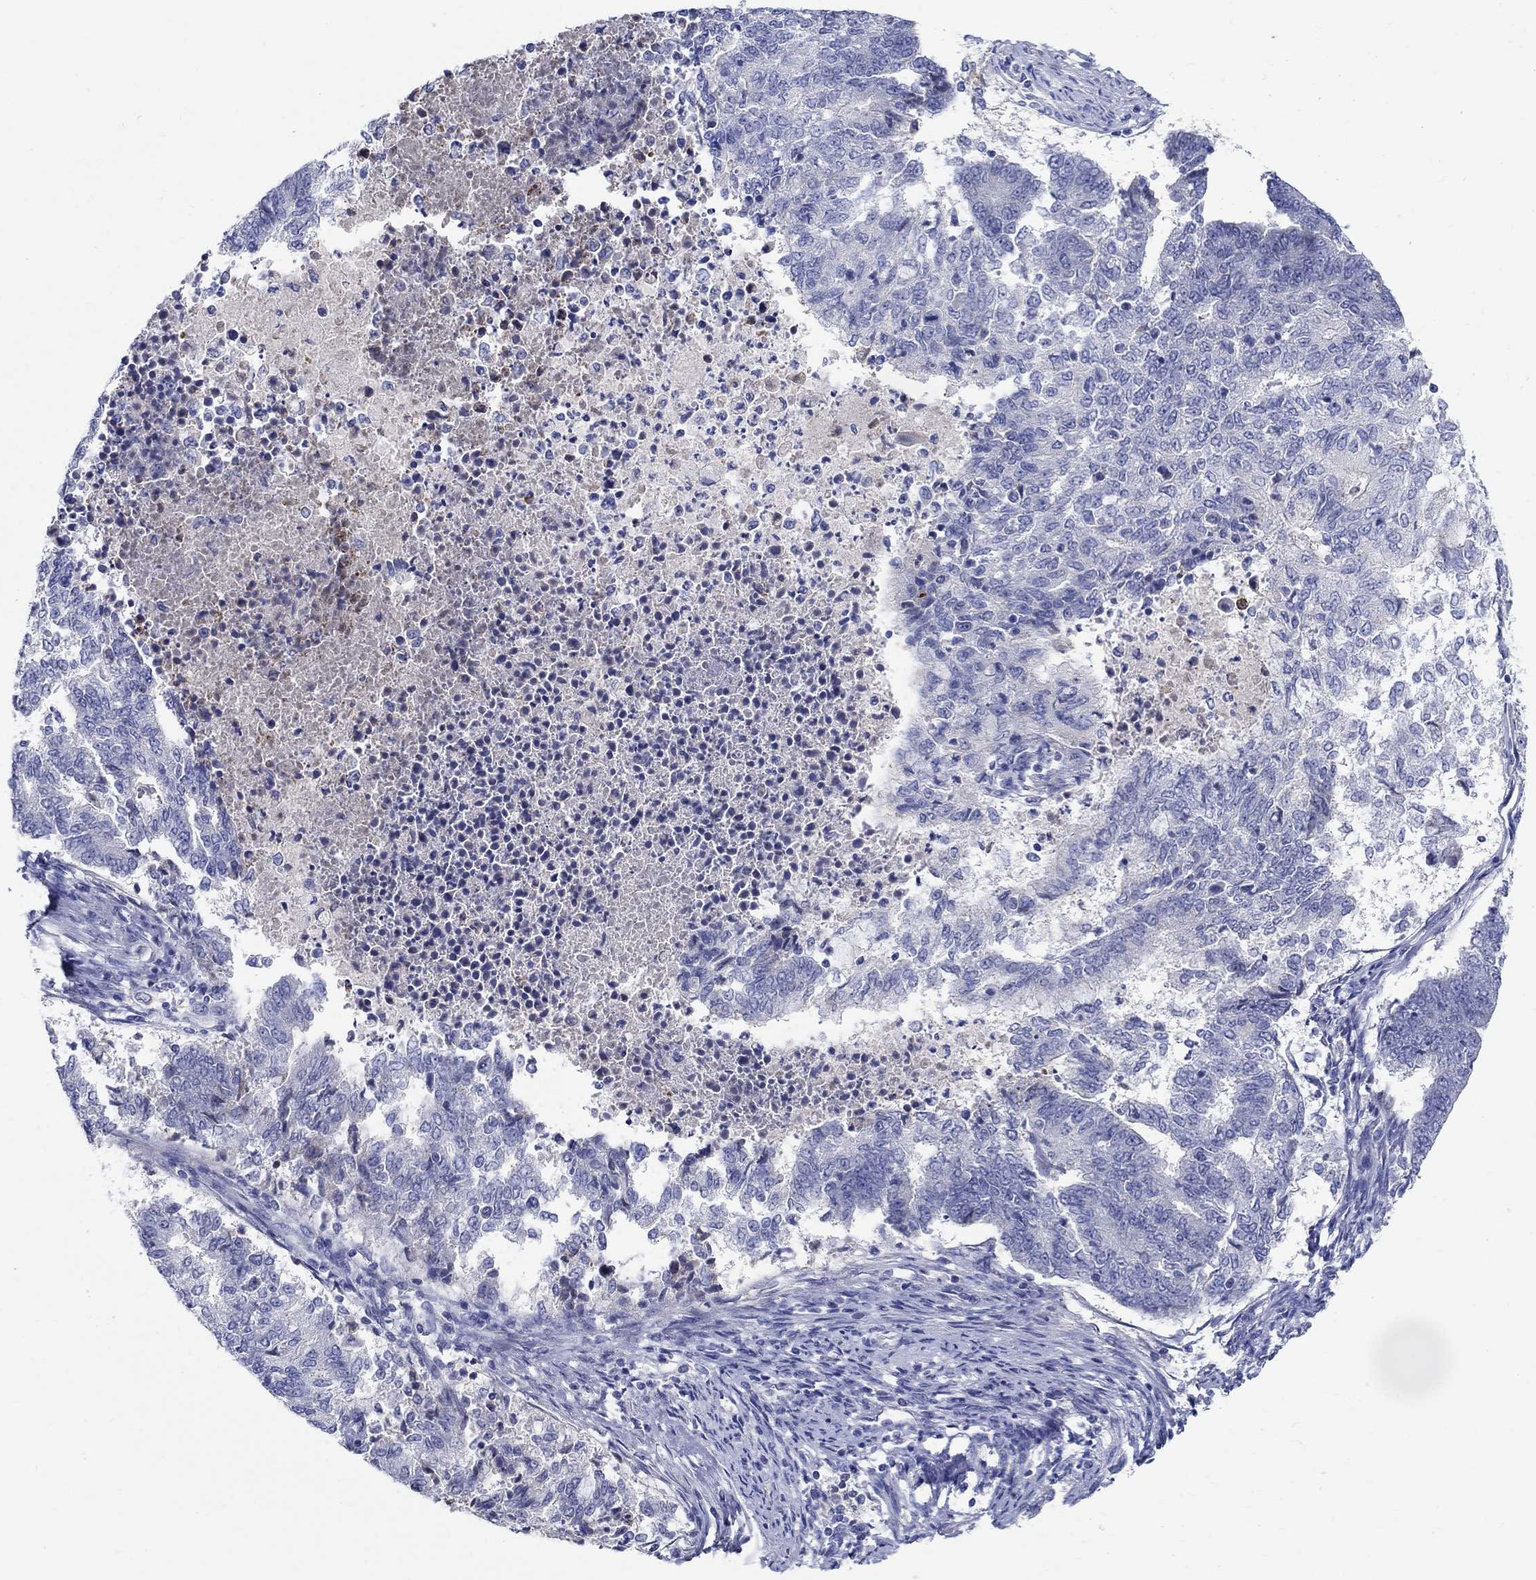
{"staining": {"intensity": "negative", "quantity": "none", "location": "none"}, "tissue": "endometrial cancer", "cell_type": "Tumor cells", "image_type": "cancer", "snomed": [{"axis": "morphology", "description": "Adenocarcinoma, NOS"}, {"axis": "topography", "description": "Endometrium"}], "caption": "This is an IHC micrograph of human endometrial cancer (adenocarcinoma). There is no expression in tumor cells.", "gene": "CRYGD", "patient": {"sex": "female", "age": 65}}